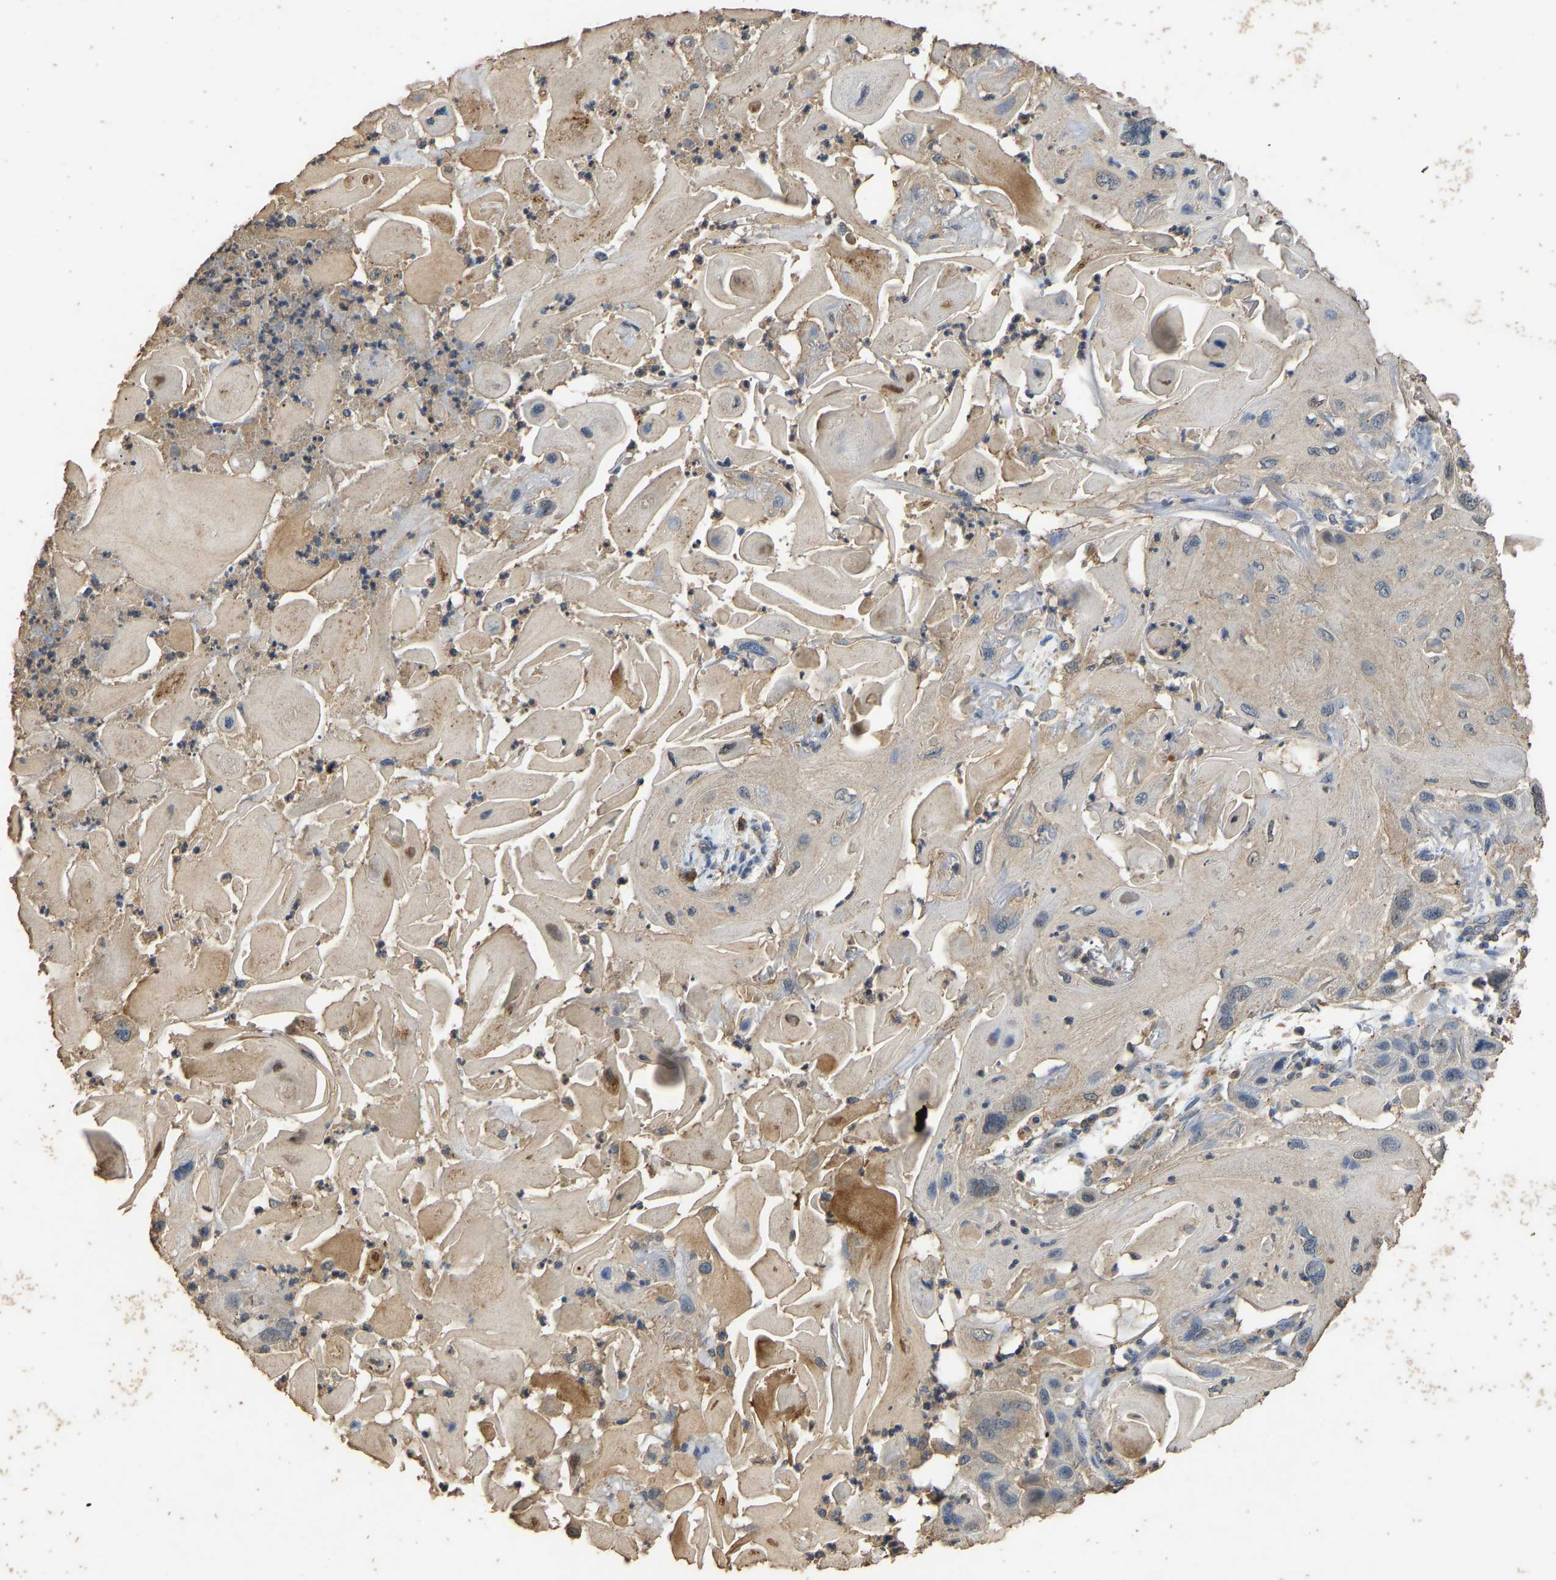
{"staining": {"intensity": "weak", "quantity": "25%-75%", "location": "cytoplasmic/membranous"}, "tissue": "skin cancer", "cell_type": "Tumor cells", "image_type": "cancer", "snomed": [{"axis": "morphology", "description": "Squamous cell carcinoma, NOS"}, {"axis": "topography", "description": "Skin"}], "caption": "Protein expression analysis of skin cancer (squamous cell carcinoma) displays weak cytoplasmic/membranous expression in about 25%-75% of tumor cells. (IHC, brightfield microscopy, high magnification).", "gene": "CIDEC", "patient": {"sex": "female", "age": 77}}